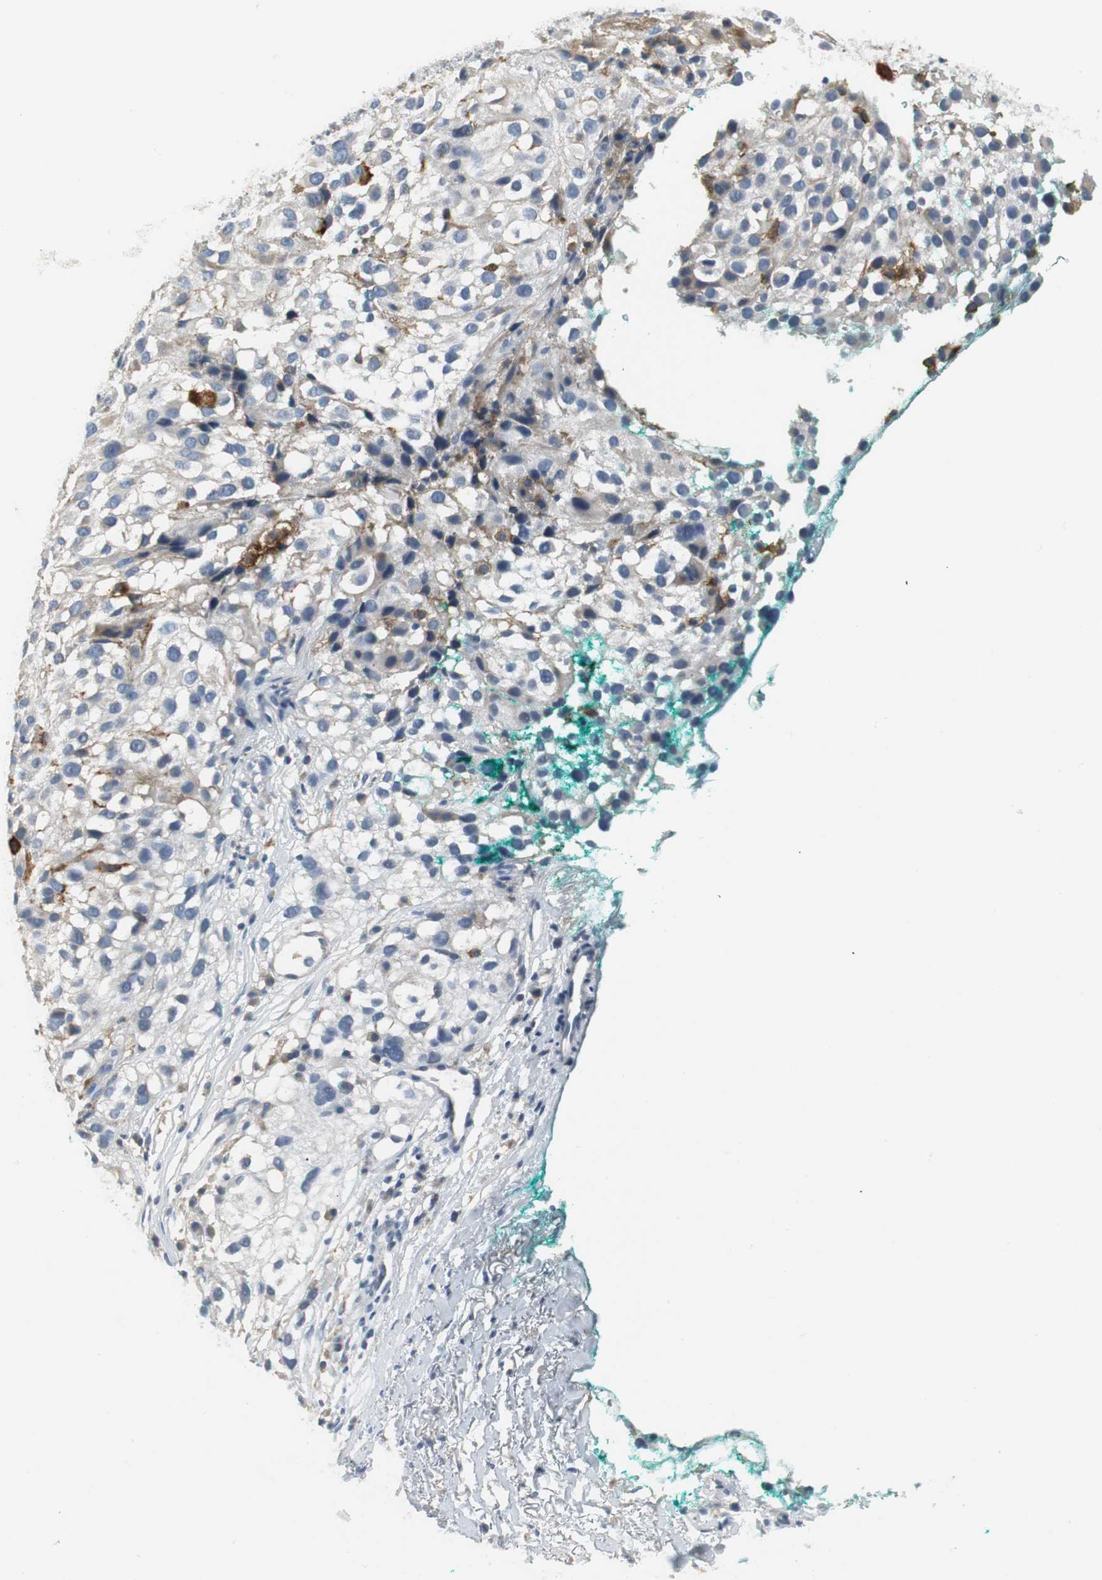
{"staining": {"intensity": "weak", "quantity": "25%-75%", "location": "cytoplasmic/membranous"}, "tissue": "melanoma", "cell_type": "Tumor cells", "image_type": "cancer", "snomed": [{"axis": "morphology", "description": "Necrosis, NOS"}, {"axis": "morphology", "description": "Malignant melanoma, NOS"}, {"axis": "topography", "description": "Skin"}], "caption": "Immunohistochemical staining of malignant melanoma exhibits low levels of weak cytoplasmic/membranous staining in about 25%-75% of tumor cells.", "gene": "SLC2A5", "patient": {"sex": "female", "age": 87}}